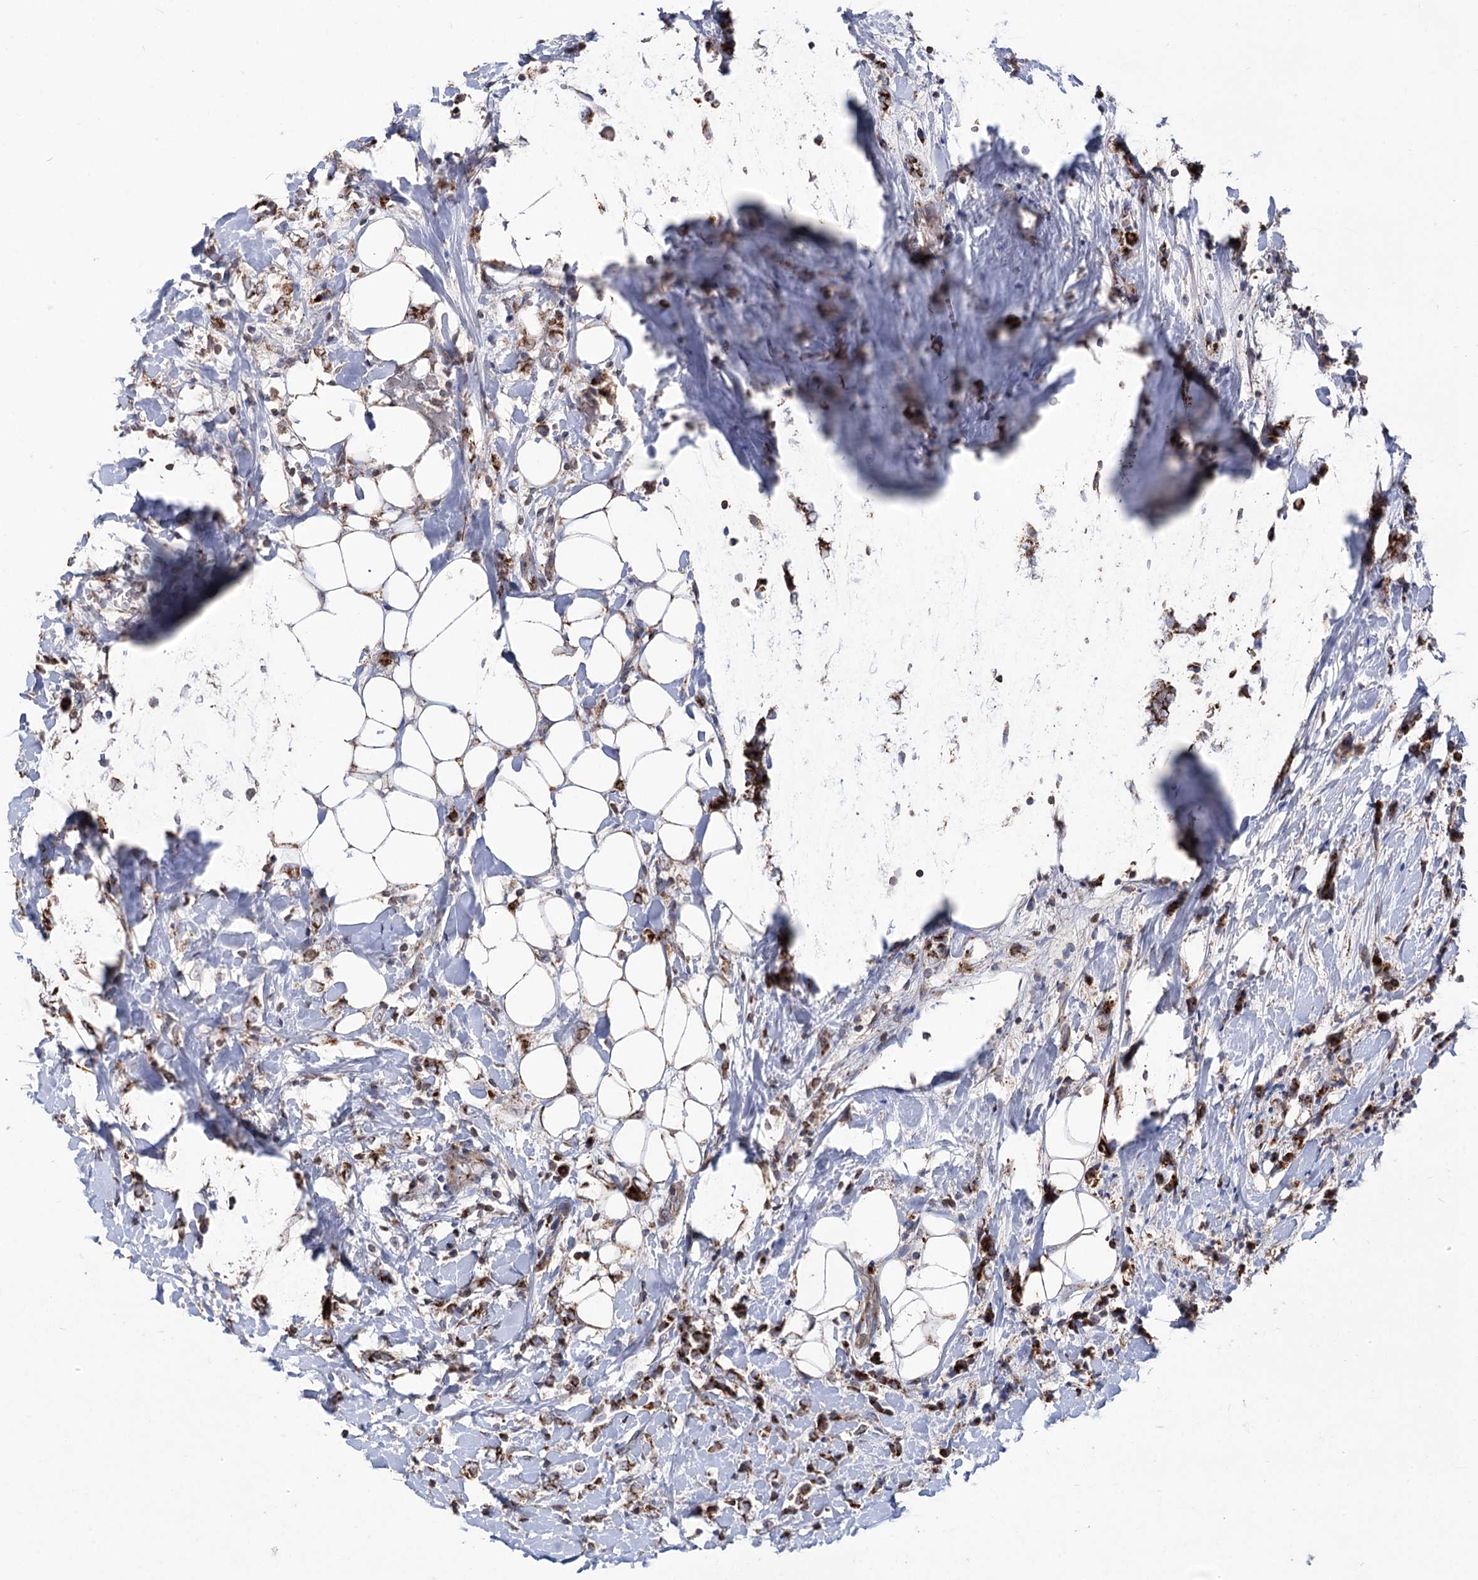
{"staining": {"intensity": "strong", "quantity": ">75%", "location": "cytoplasmic/membranous"}, "tissue": "breast cancer", "cell_type": "Tumor cells", "image_type": "cancer", "snomed": [{"axis": "morphology", "description": "Normal tissue, NOS"}, {"axis": "morphology", "description": "Lobular carcinoma"}, {"axis": "topography", "description": "Breast"}], "caption": "IHC staining of breast lobular carcinoma, which exhibits high levels of strong cytoplasmic/membranous positivity in about >75% of tumor cells indicating strong cytoplasmic/membranous protein staining. The staining was performed using DAB (brown) for protein detection and nuclei were counterstained in hematoxylin (blue).", "gene": "ARHGAP20", "patient": {"sex": "female", "age": 47}}